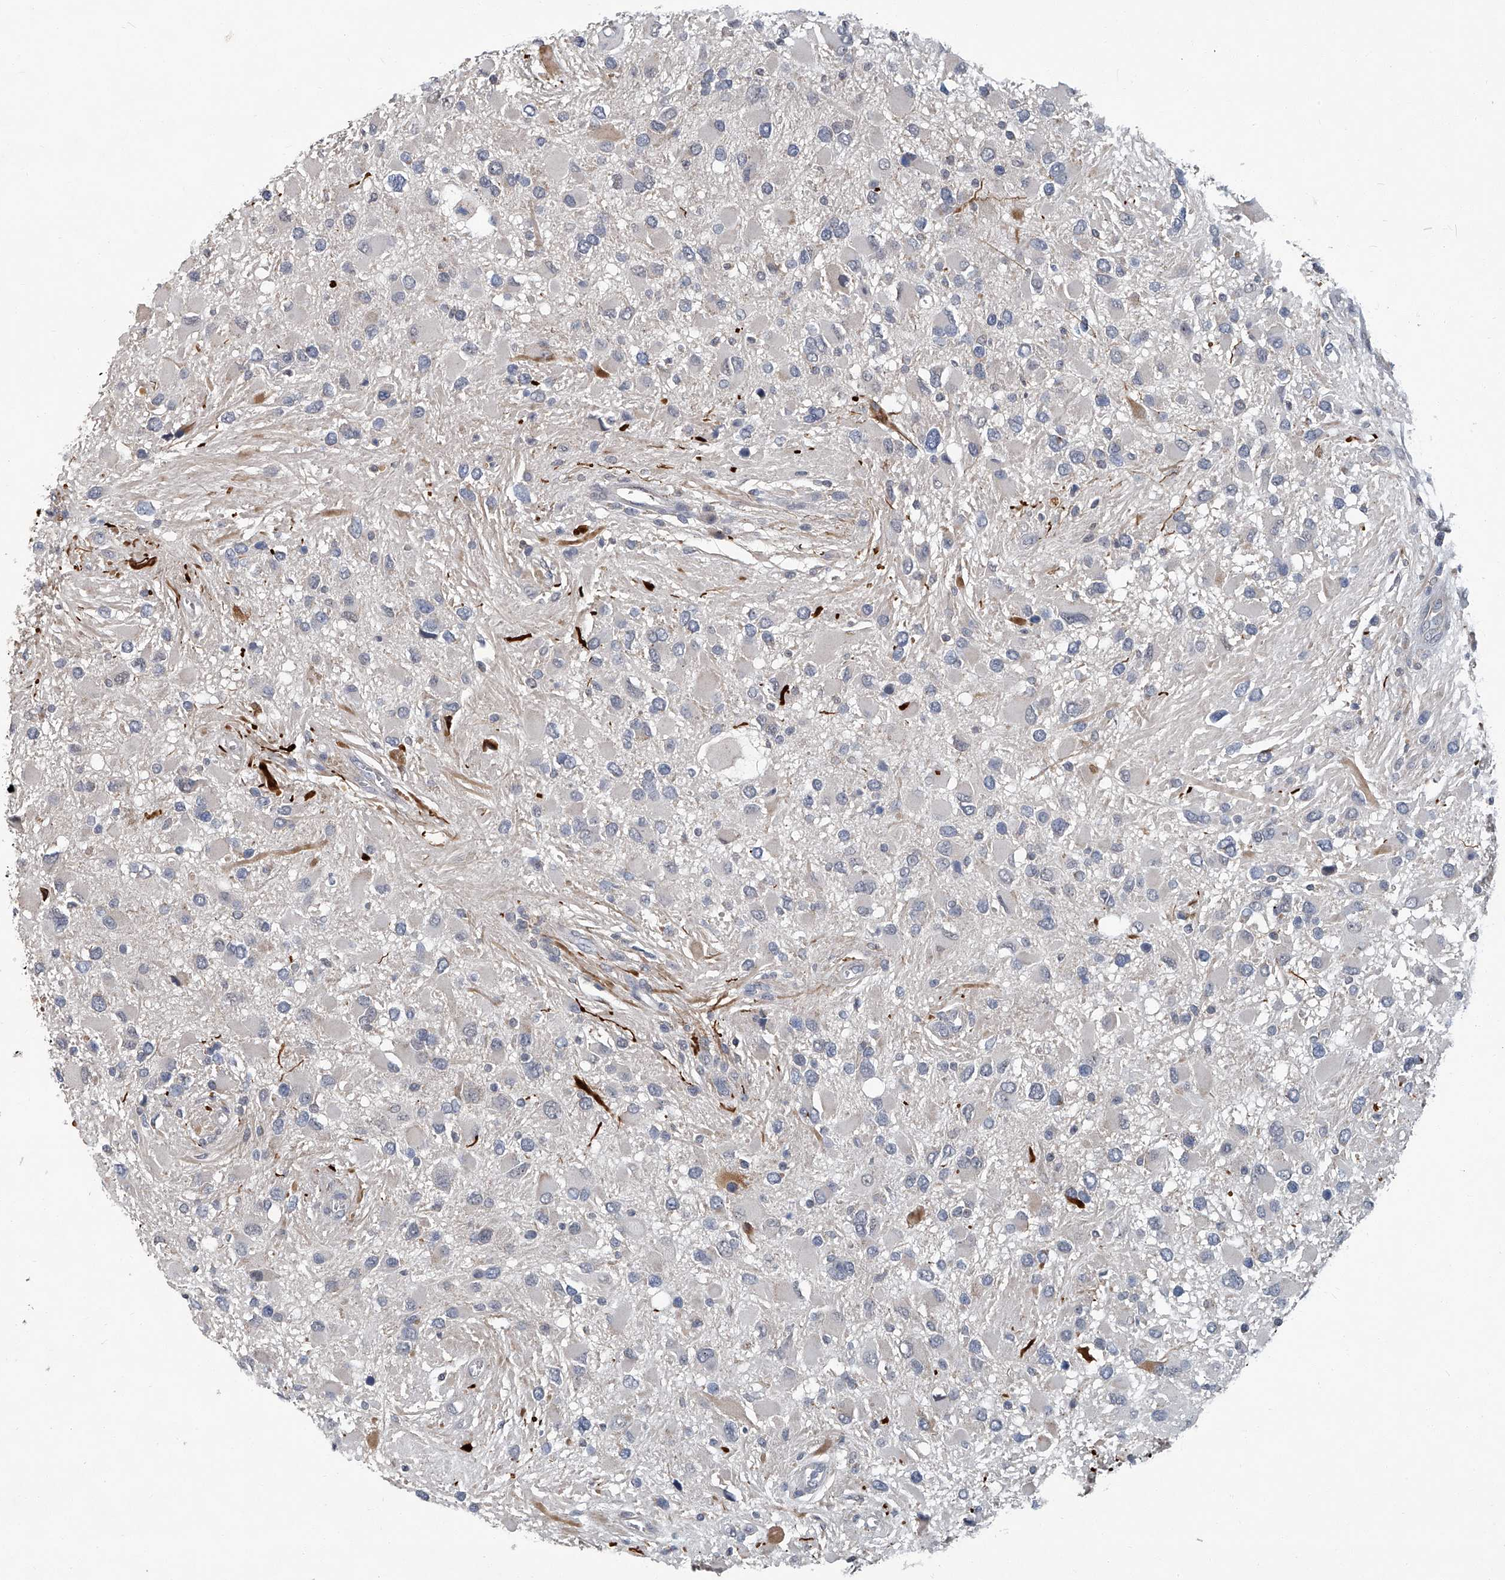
{"staining": {"intensity": "negative", "quantity": "none", "location": "none"}, "tissue": "glioma", "cell_type": "Tumor cells", "image_type": "cancer", "snomed": [{"axis": "morphology", "description": "Glioma, malignant, High grade"}, {"axis": "topography", "description": "Brain"}], "caption": "Immunohistochemical staining of human glioma displays no significant expression in tumor cells.", "gene": "AKNAD1", "patient": {"sex": "male", "age": 53}}